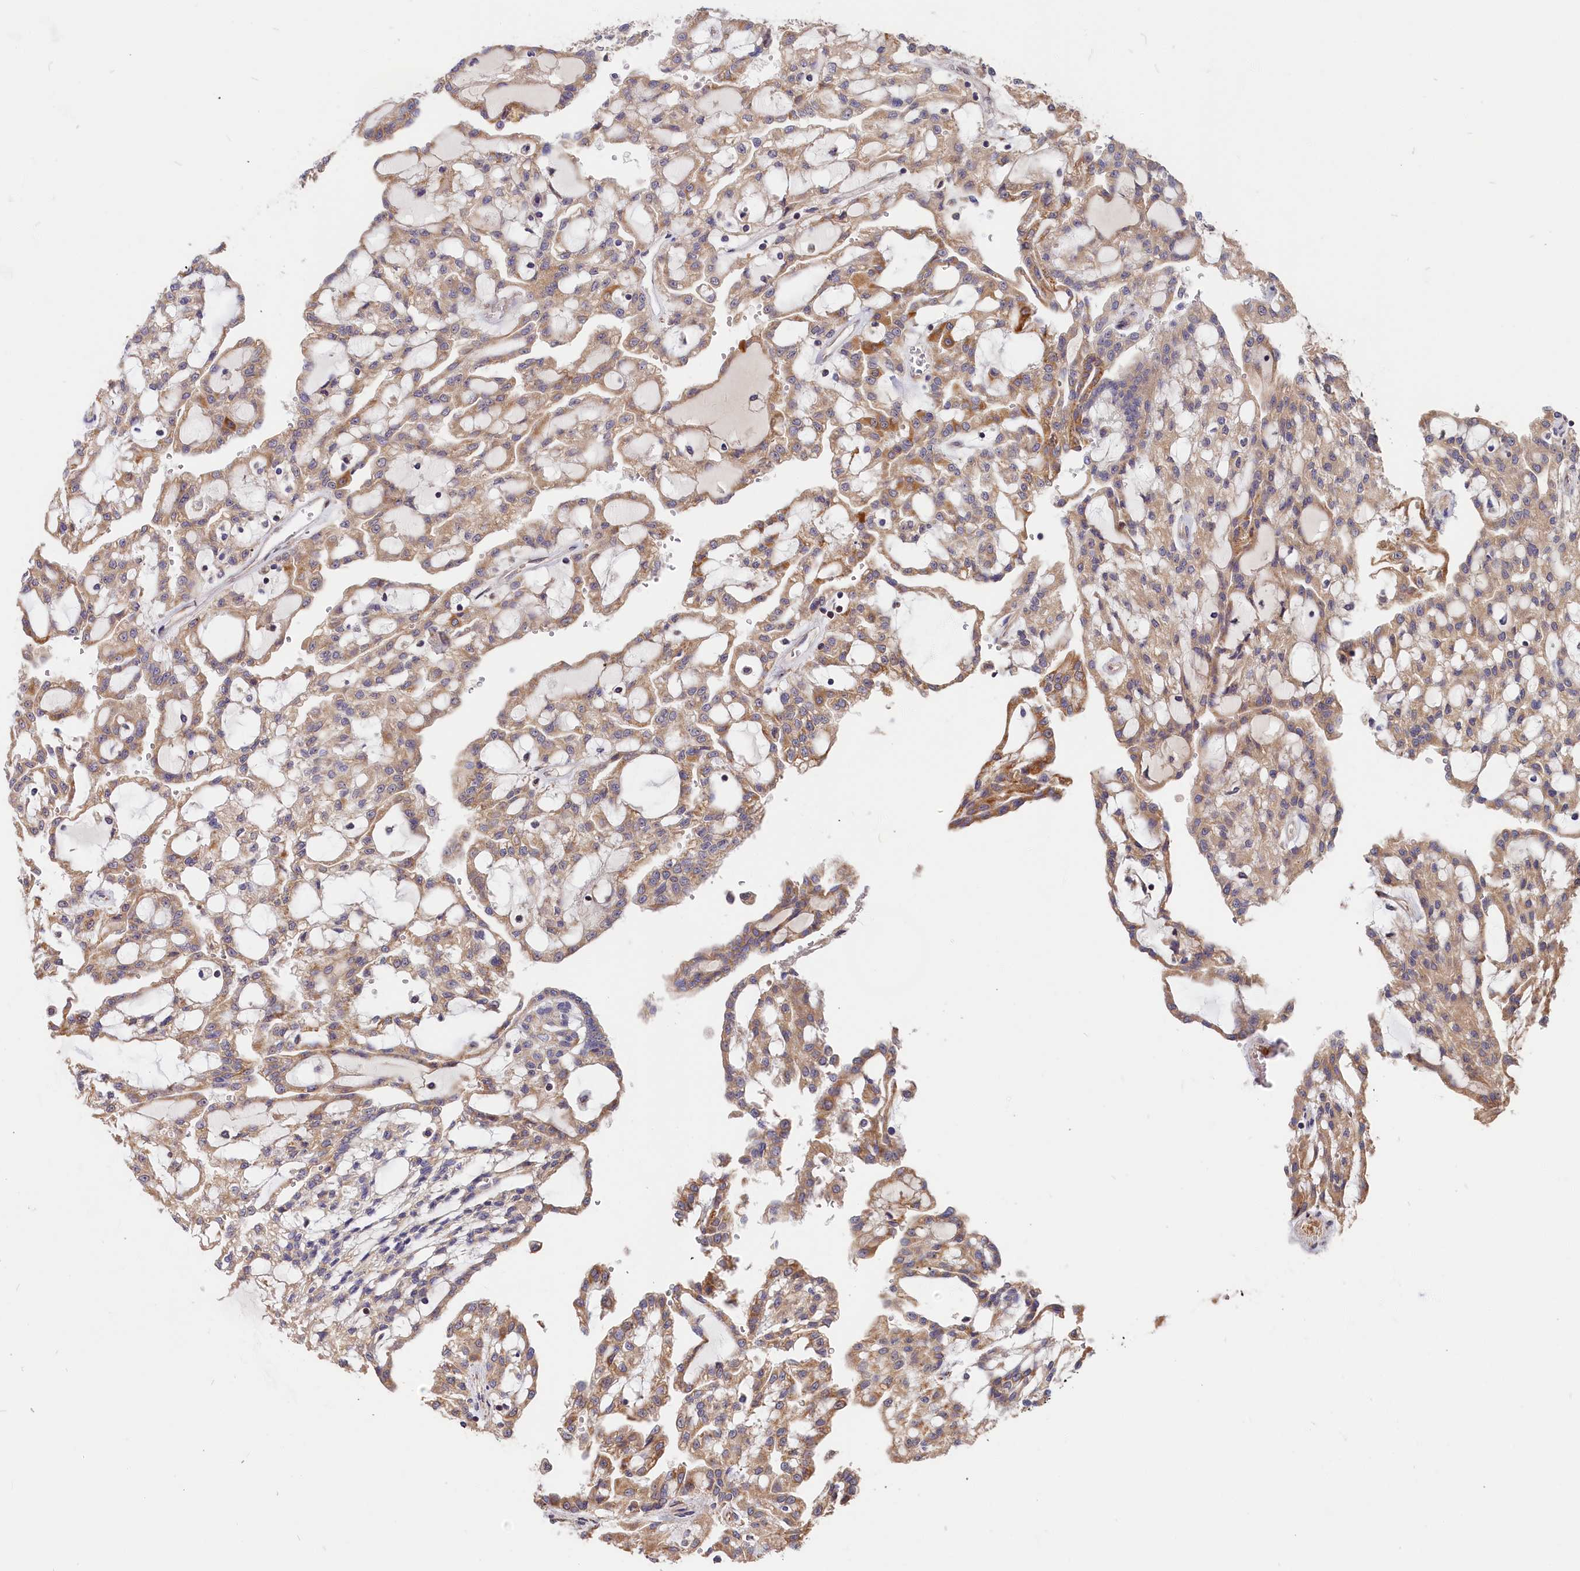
{"staining": {"intensity": "moderate", "quantity": ">75%", "location": "cytoplasmic/membranous"}, "tissue": "renal cancer", "cell_type": "Tumor cells", "image_type": "cancer", "snomed": [{"axis": "morphology", "description": "Adenocarcinoma, NOS"}, {"axis": "topography", "description": "Kidney"}], "caption": "About >75% of tumor cells in renal cancer exhibit moderate cytoplasmic/membranous protein positivity as visualized by brown immunohistochemical staining.", "gene": "CEP44", "patient": {"sex": "male", "age": 63}}